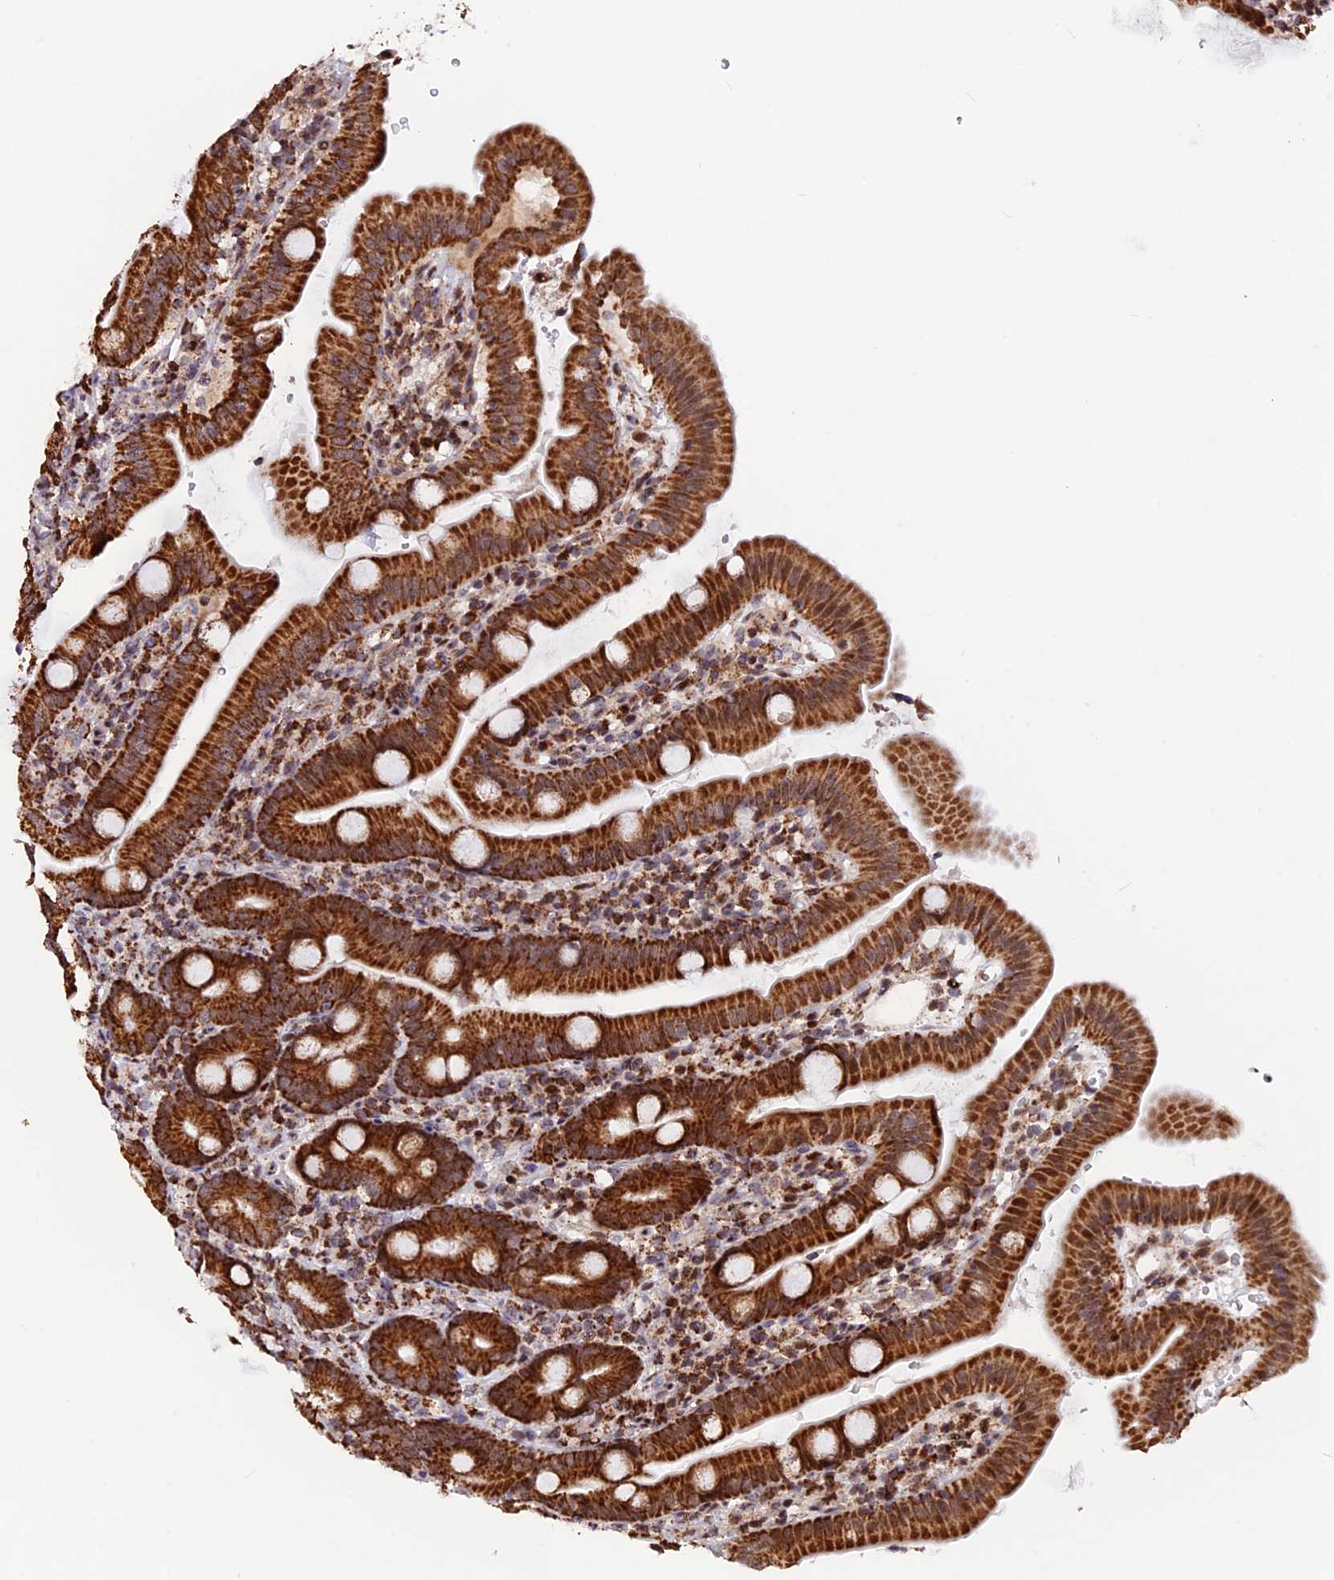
{"staining": {"intensity": "strong", "quantity": ">75%", "location": "cytoplasmic/membranous"}, "tissue": "duodenum", "cell_type": "Glandular cells", "image_type": "normal", "snomed": [{"axis": "morphology", "description": "Normal tissue, NOS"}, {"axis": "topography", "description": "Duodenum"}], "caption": "A histopathology image showing strong cytoplasmic/membranous positivity in about >75% of glandular cells in unremarkable duodenum, as visualized by brown immunohistochemical staining.", "gene": "FAM174C", "patient": {"sex": "female", "age": 67}}